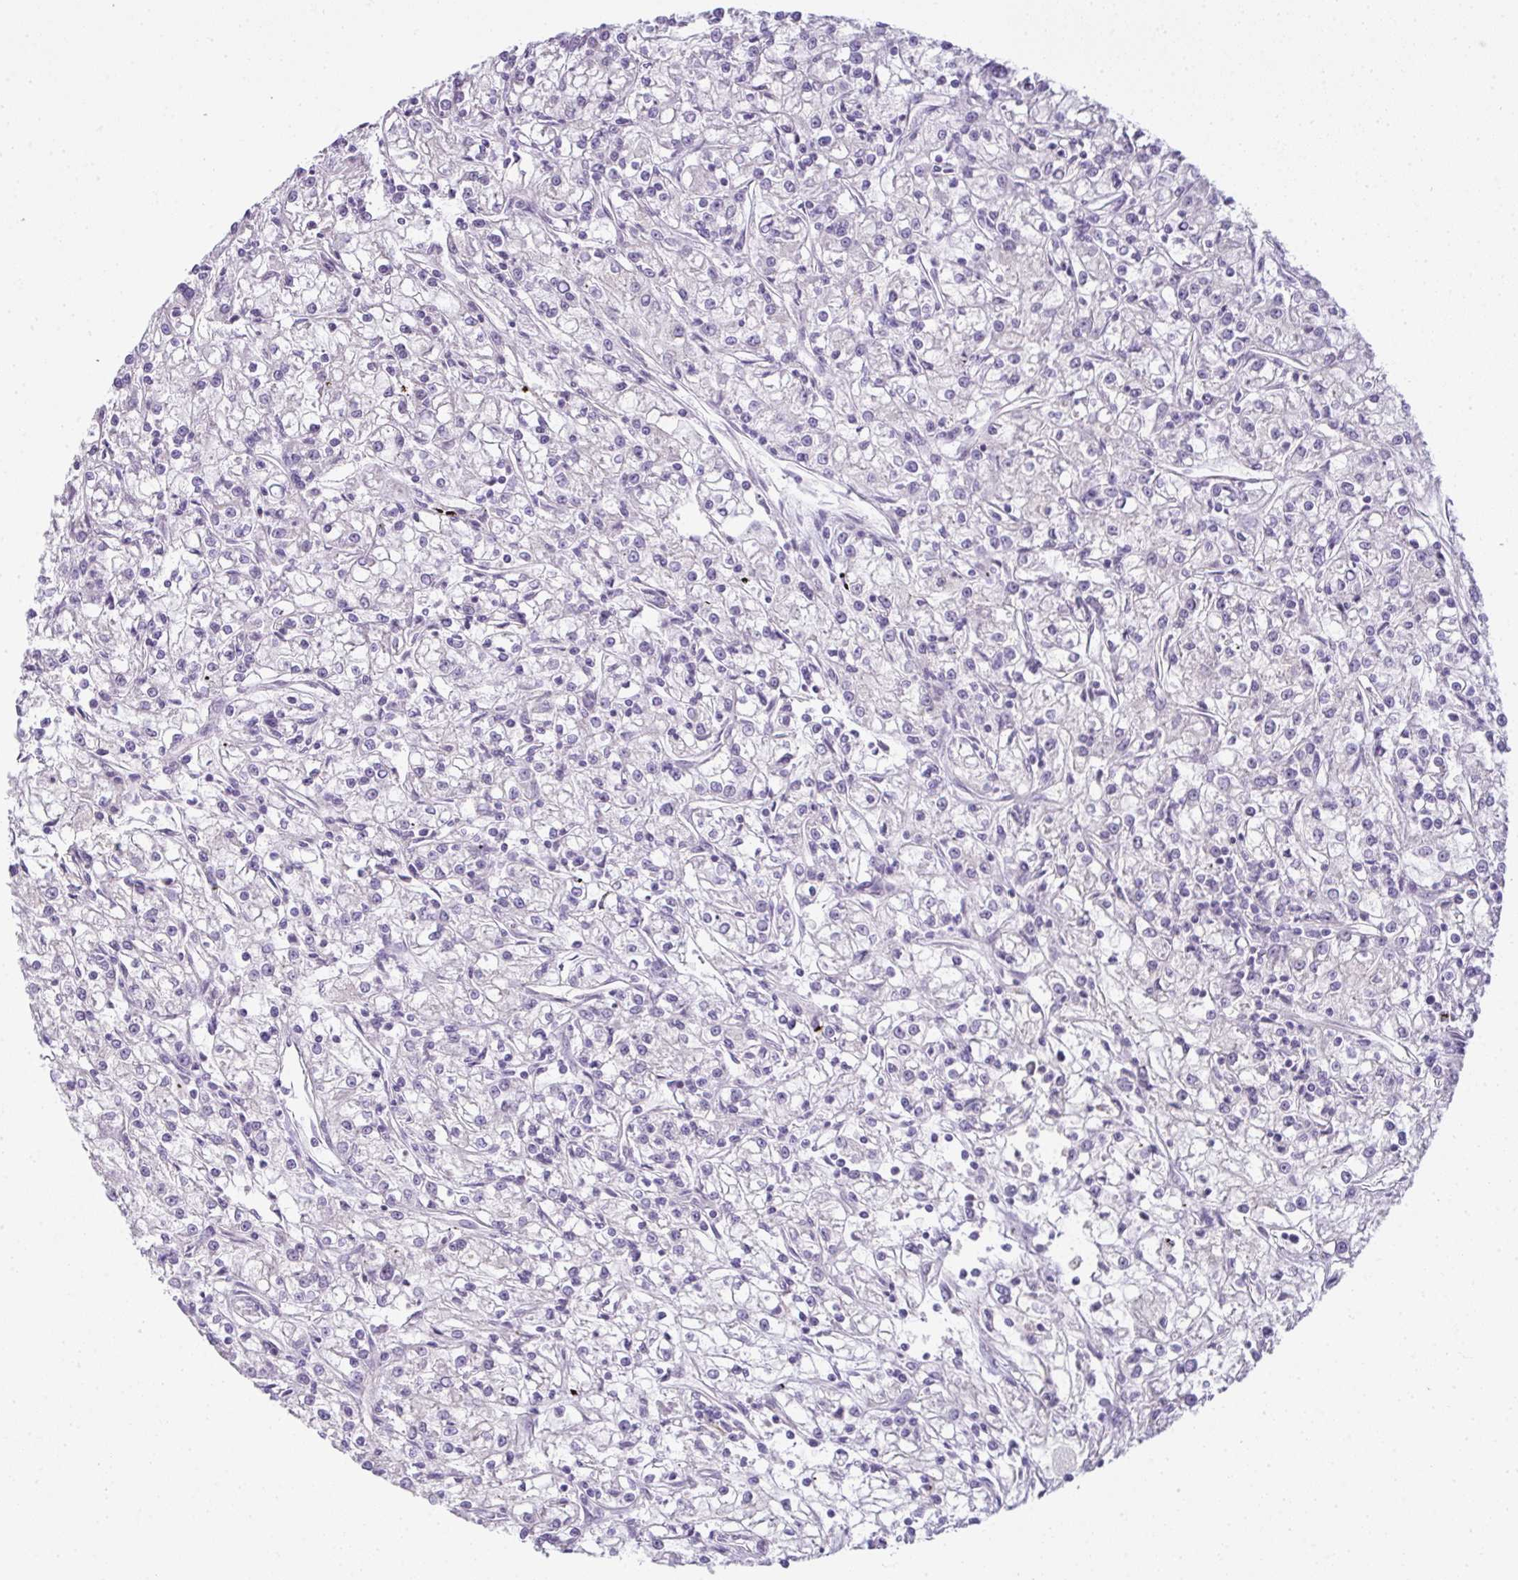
{"staining": {"intensity": "negative", "quantity": "none", "location": "none"}, "tissue": "renal cancer", "cell_type": "Tumor cells", "image_type": "cancer", "snomed": [{"axis": "morphology", "description": "Adenocarcinoma, NOS"}, {"axis": "topography", "description": "Kidney"}], "caption": "An image of renal cancer (adenocarcinoma) stained for a protein demonstrates no brown staining in tumor cells.", "gene": "CMPK1", "patient": {"sex": "female", "age": 59}}